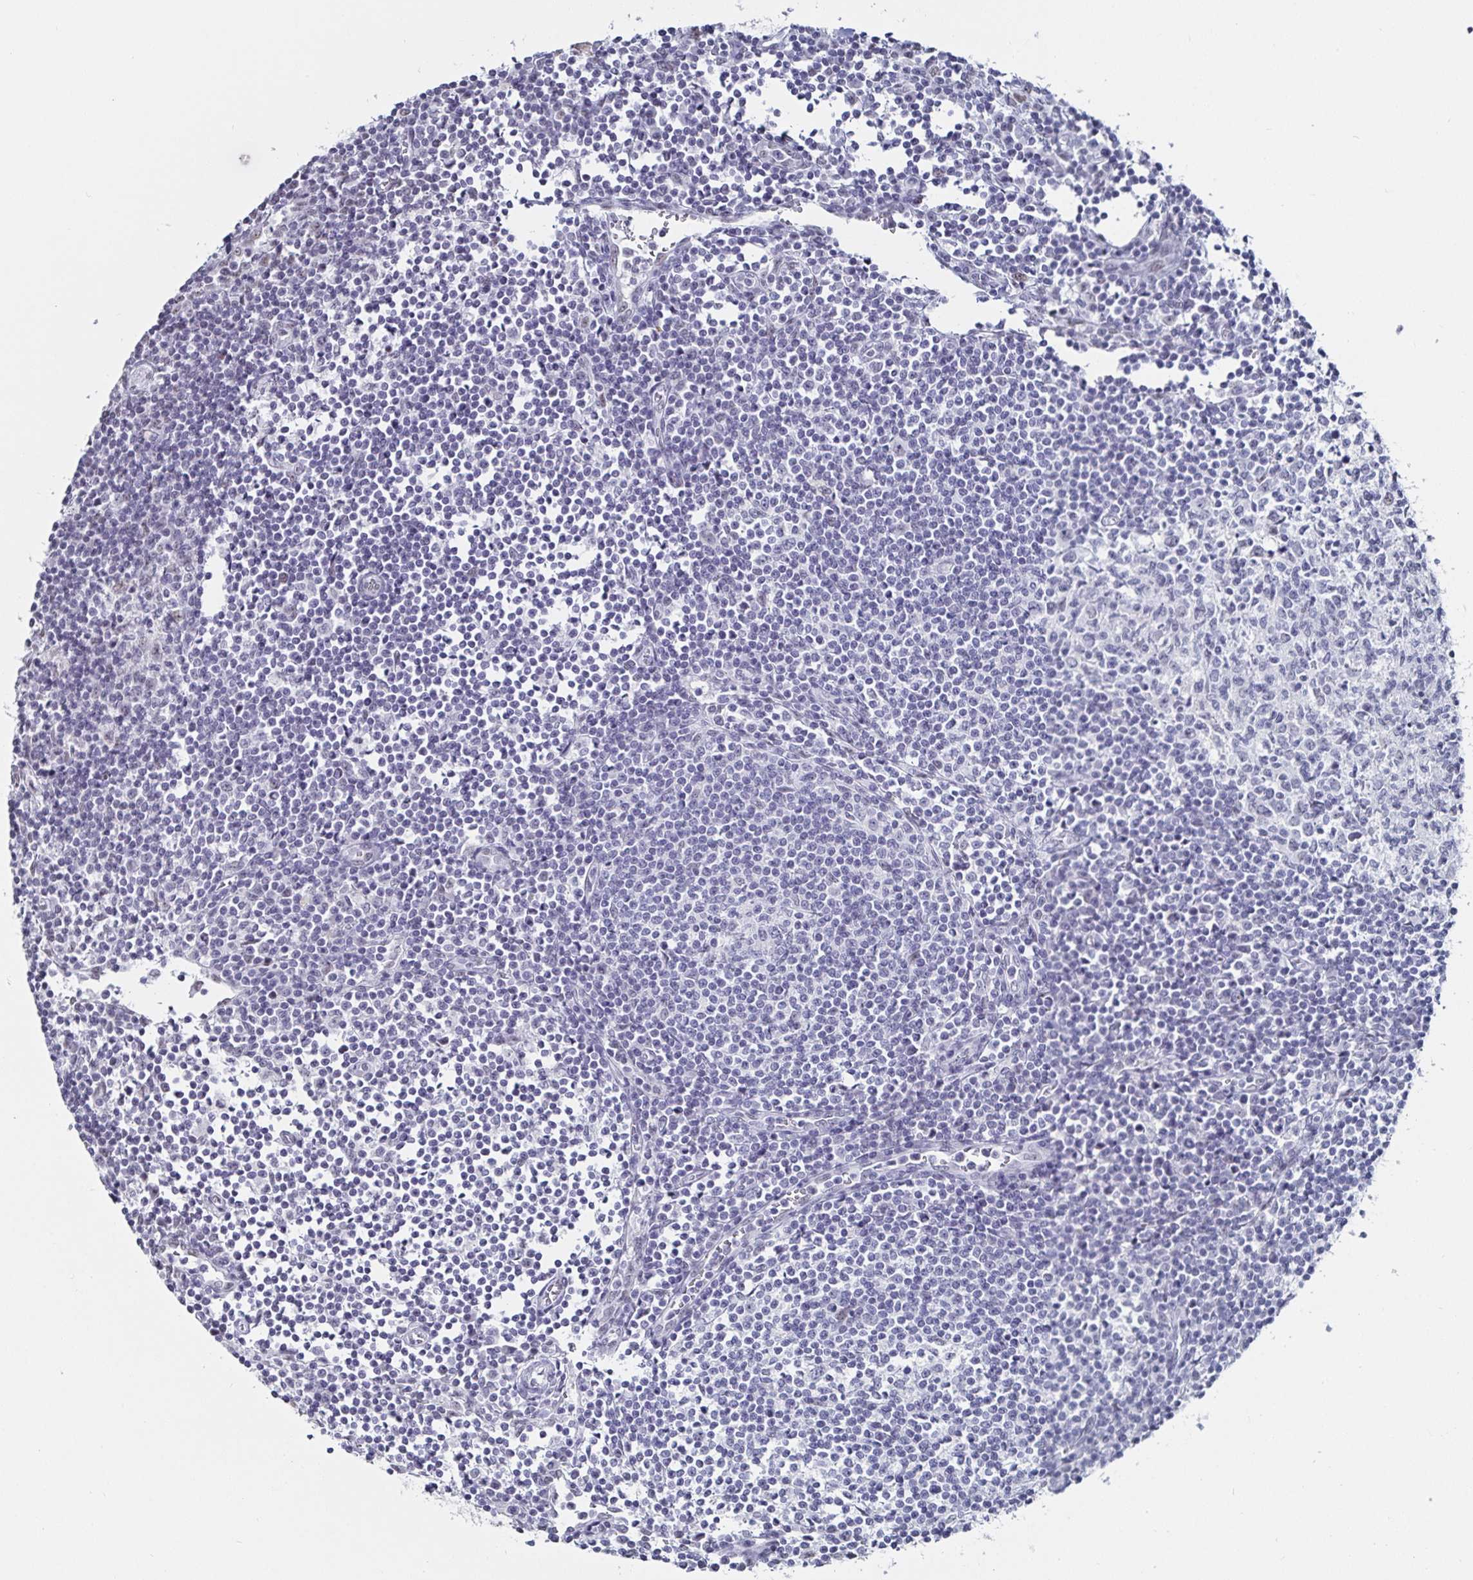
{"staining": {"intensity": "negative", "quantity": "none", "location": "none"}, "tissue": "lymph node", "cell_type": "Germinal center cells", "image_type": "normal", "snomed": [{"axis": "morphology", "description": "Normal tissue, NOS"}, {"axis": "topography", "description": "Lymph node"}], "caption": "A high-resolution micrograph shows immunohistochemistry (IHC) staining of benign lymph node, which demonstrates no significant expression in germinal center cells.", "gene": "DDX39B", "patient": {"sex": "male", "age": 67}}